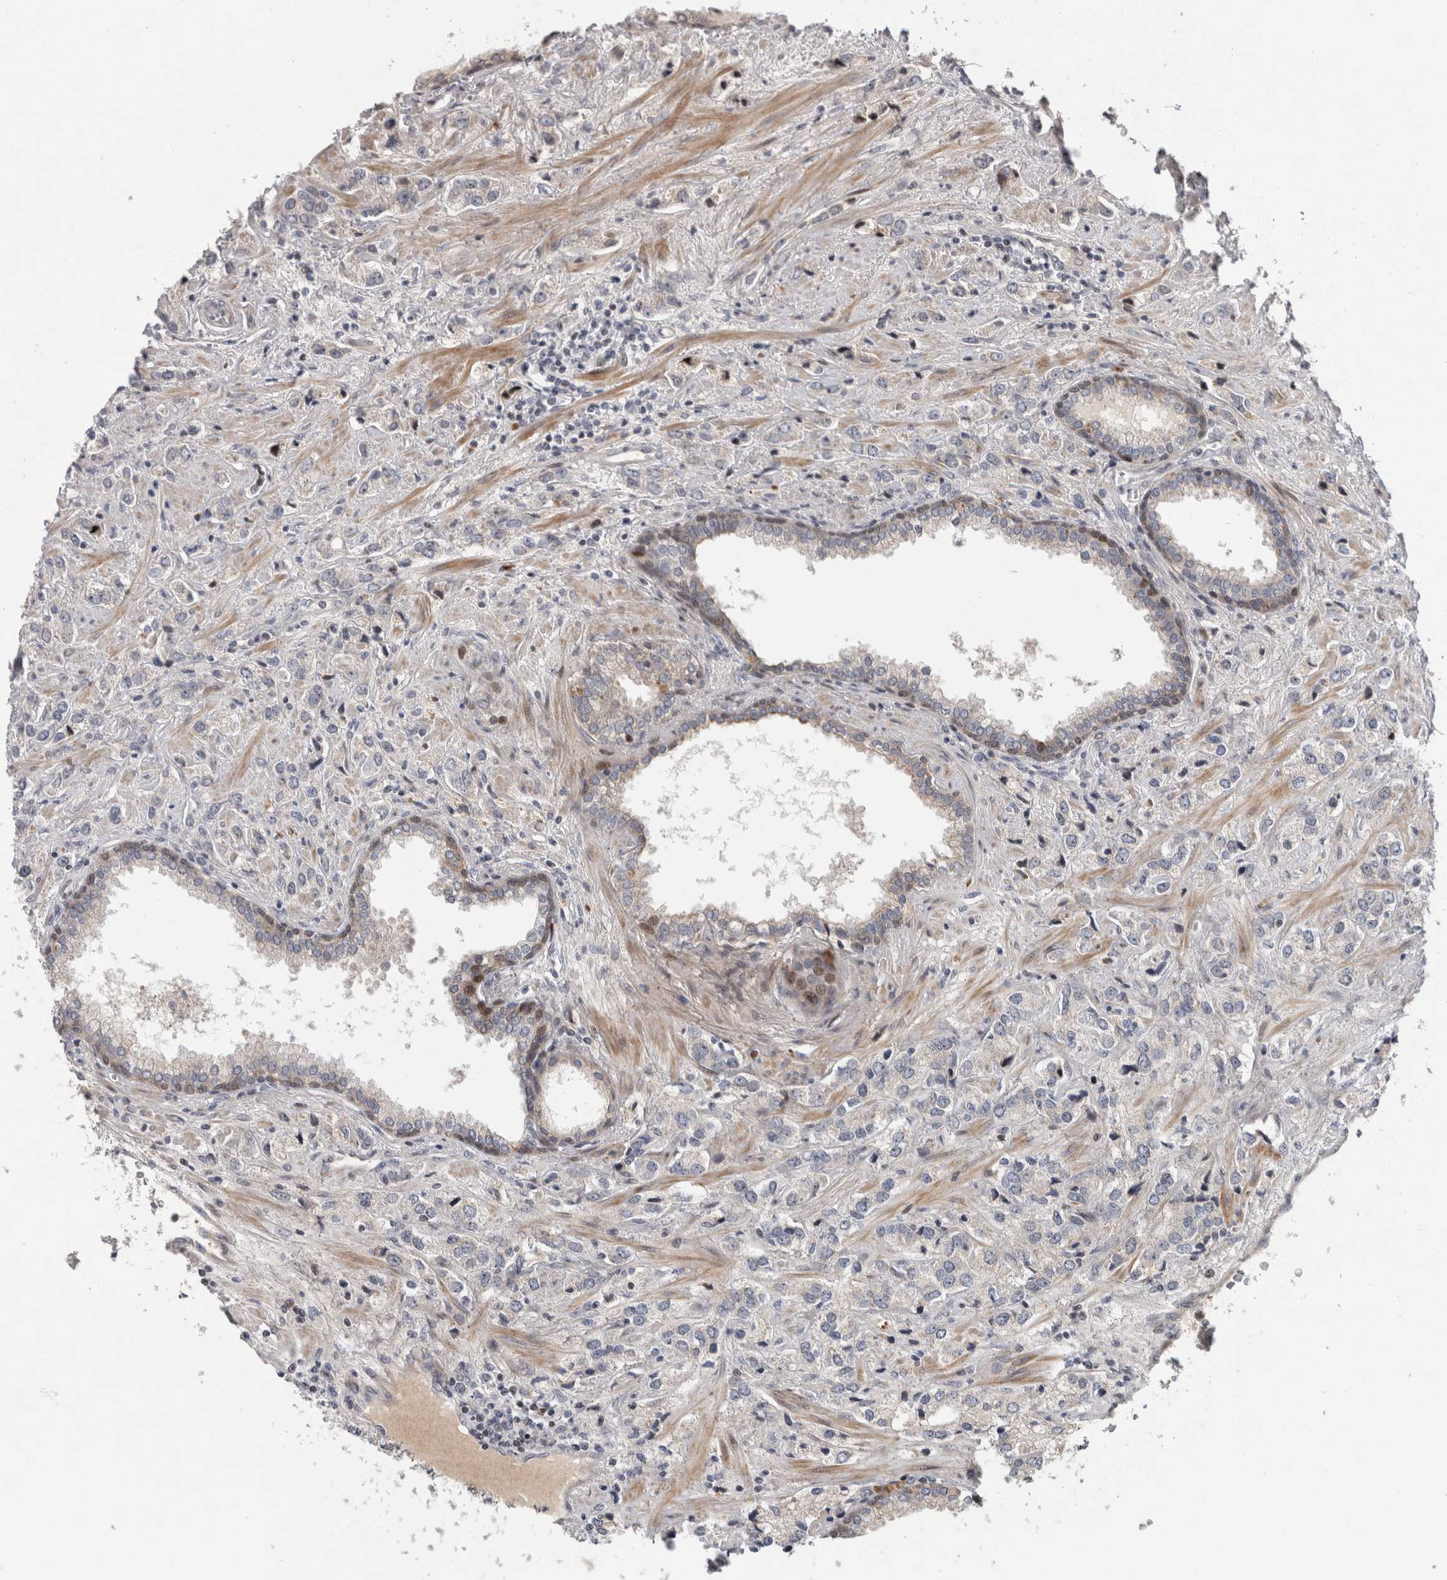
{"staining": {"intensity": "negative", "quantity": "none", "location": "none"}, "tissue": "prostate cancer", "cell_type": "Tumor cells", "image_type": "cancer", "snomed": [{"axis": "morphology", "description": "Adenocarcinoma, High grade"}, {"axis": "topography", "description": "Prostate"}], "caption": "A histopathology image of prostate cancer stained for a protein shows no brown staining in tumor cells.", "gene": "RBM48", "patient": {"sex": "male", "age": 66}}